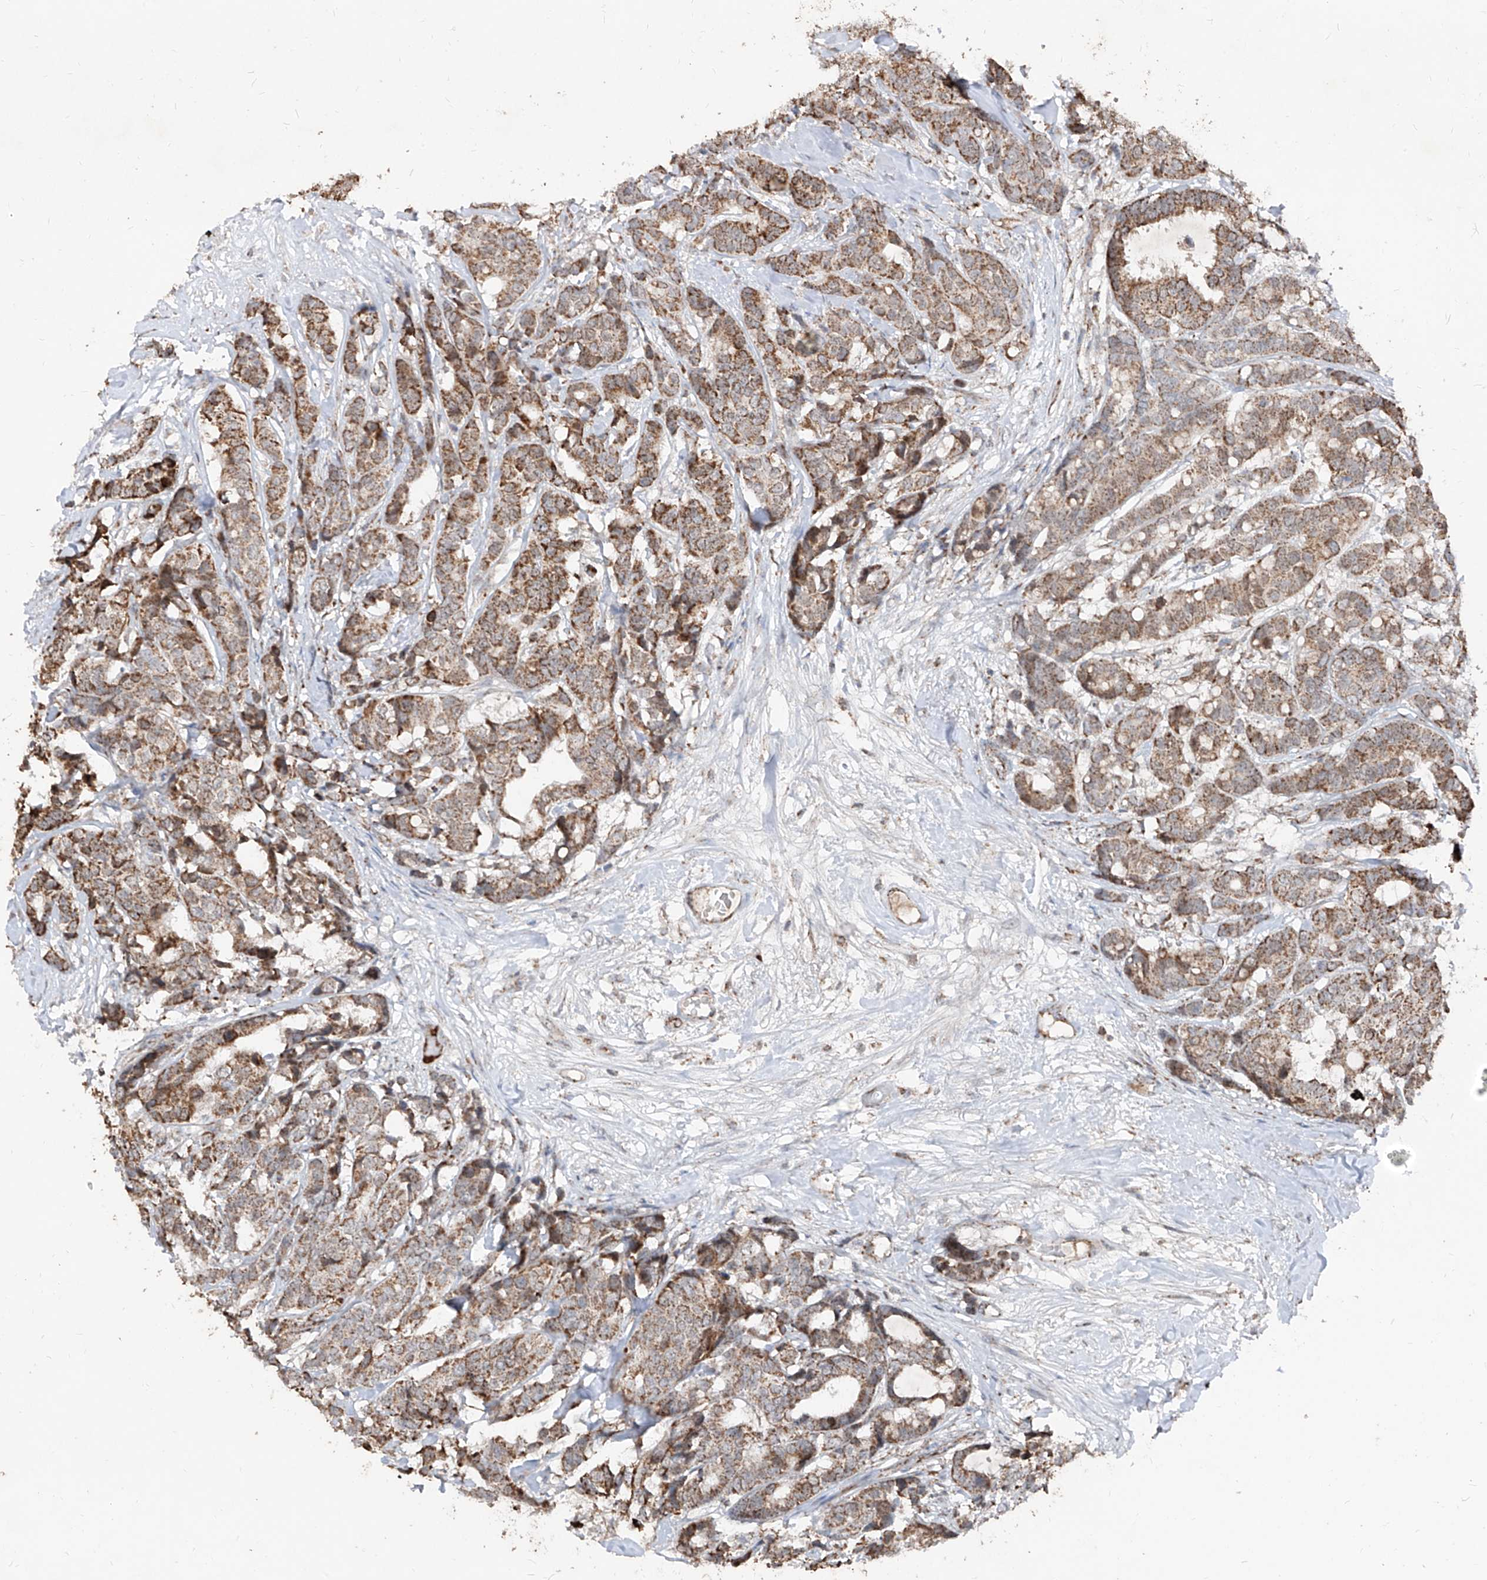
{"staining": {"intensity": "moderate", "quantity": ">75%", "location": "cytoplasmic/membranous"}, "tissue": "breast cancer", "cell_type": "Tumor cells", "image_type": "cancer", "snomed": [{"axis": "morphology", "description": "Duct carcinoma"}, {"axis": "topography", "description": "Breast"}], "caption": "This is a micrograph of IHC staining of breast cancer, which shows moderate staining in the cytoplasmic/membranous of tumor cells.", "gene": "NDUFB3", "patient": {"sex": "female", "age": 87}}